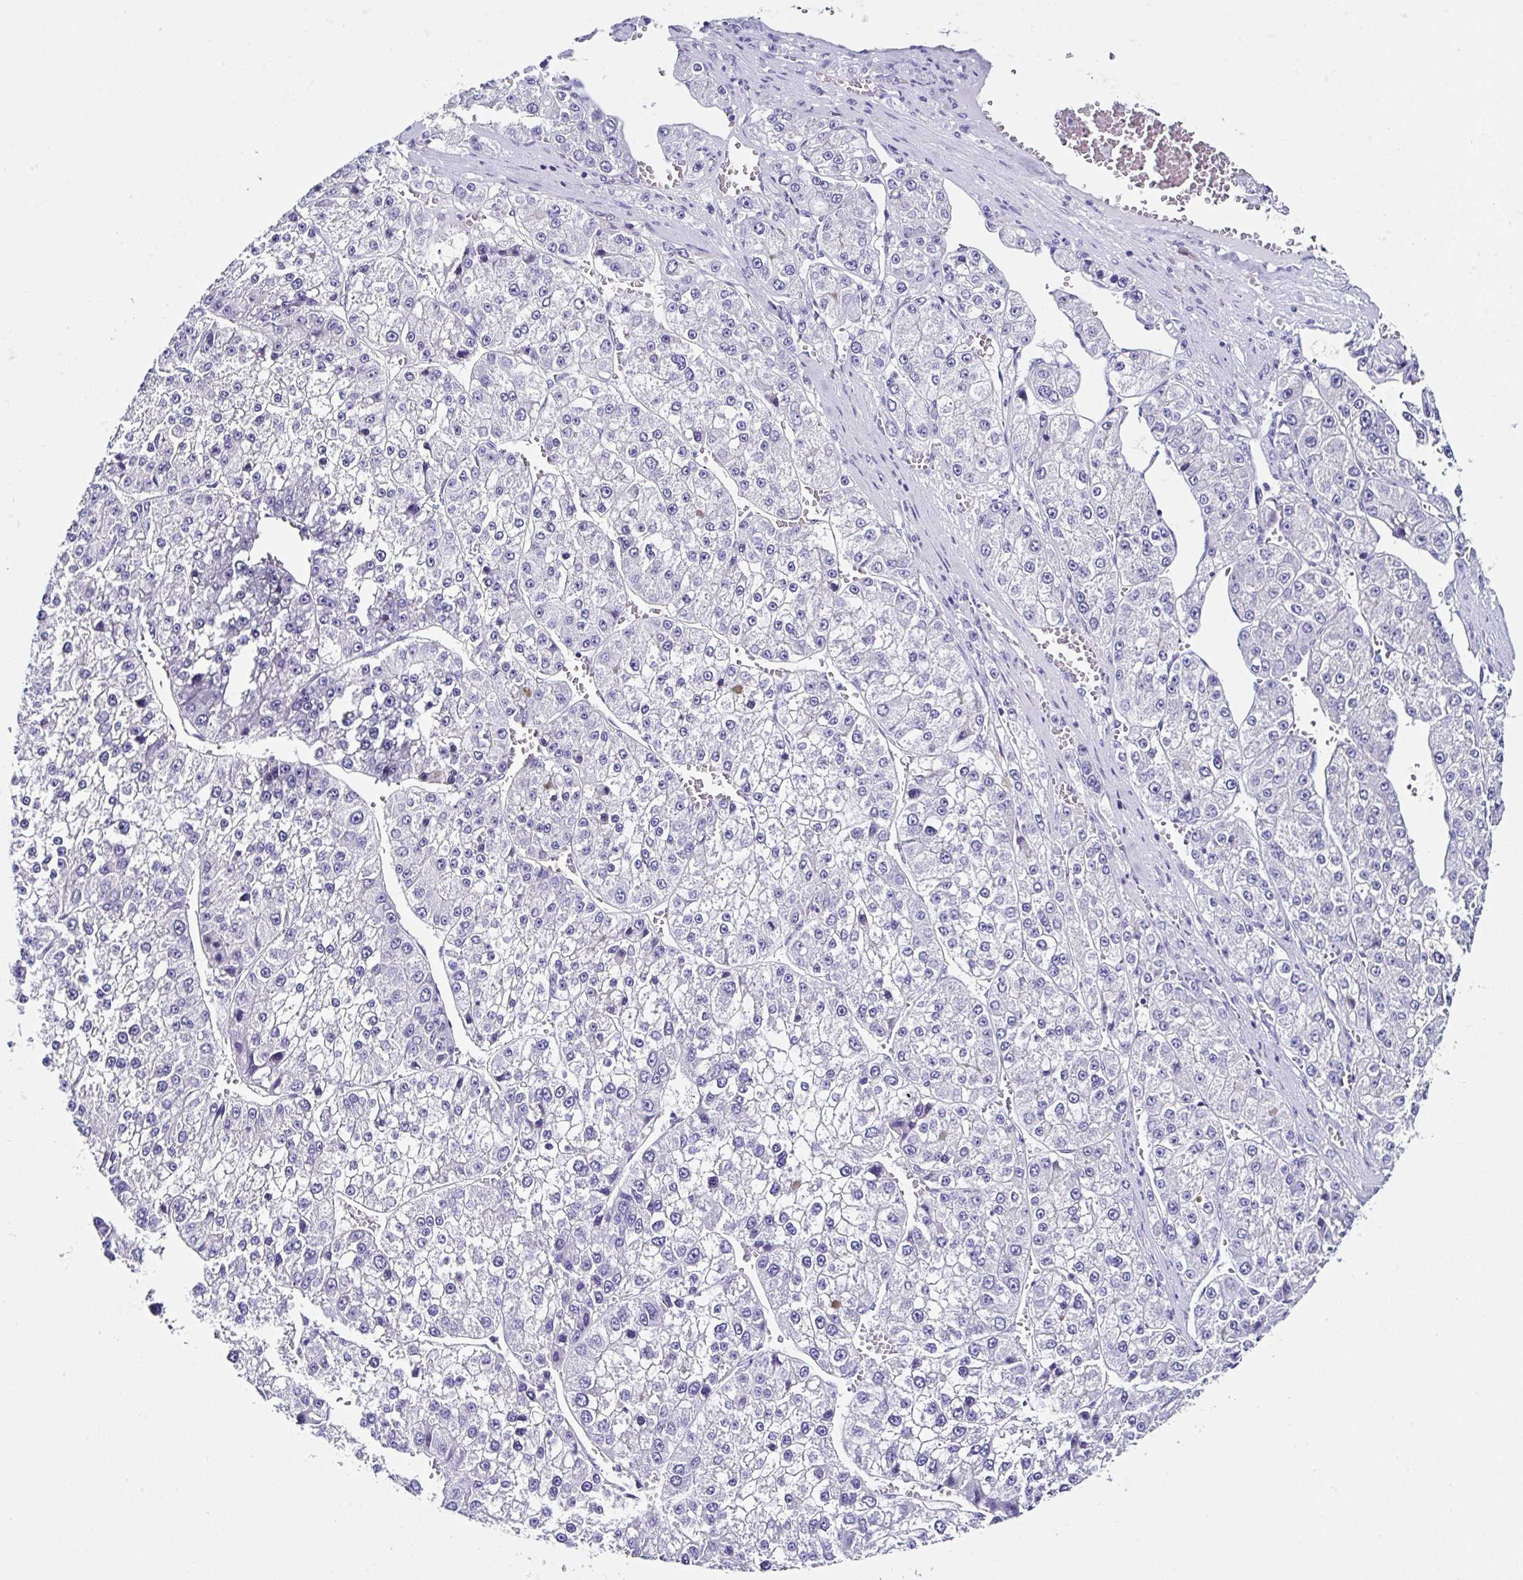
{"staining": {"intensity": "negative", "quantity": "none", "location": "none"}, "tissue": "liver cancer", "cell_type": "Tumor cells", "image_type": "cancer", "snomed": [{"axis": "morphology", "description": "Carcinoma, Hepatocellular, NOS"}, {"axis": "topography", "description": "Liver"}], "caption": "Human liver cancer stained for a protein using immunohistochemistry (IHC) demonstrates no positivity in tumor cells.", "gene": "UGT3A1", "patient": {"sex": "female", "age": 73}}